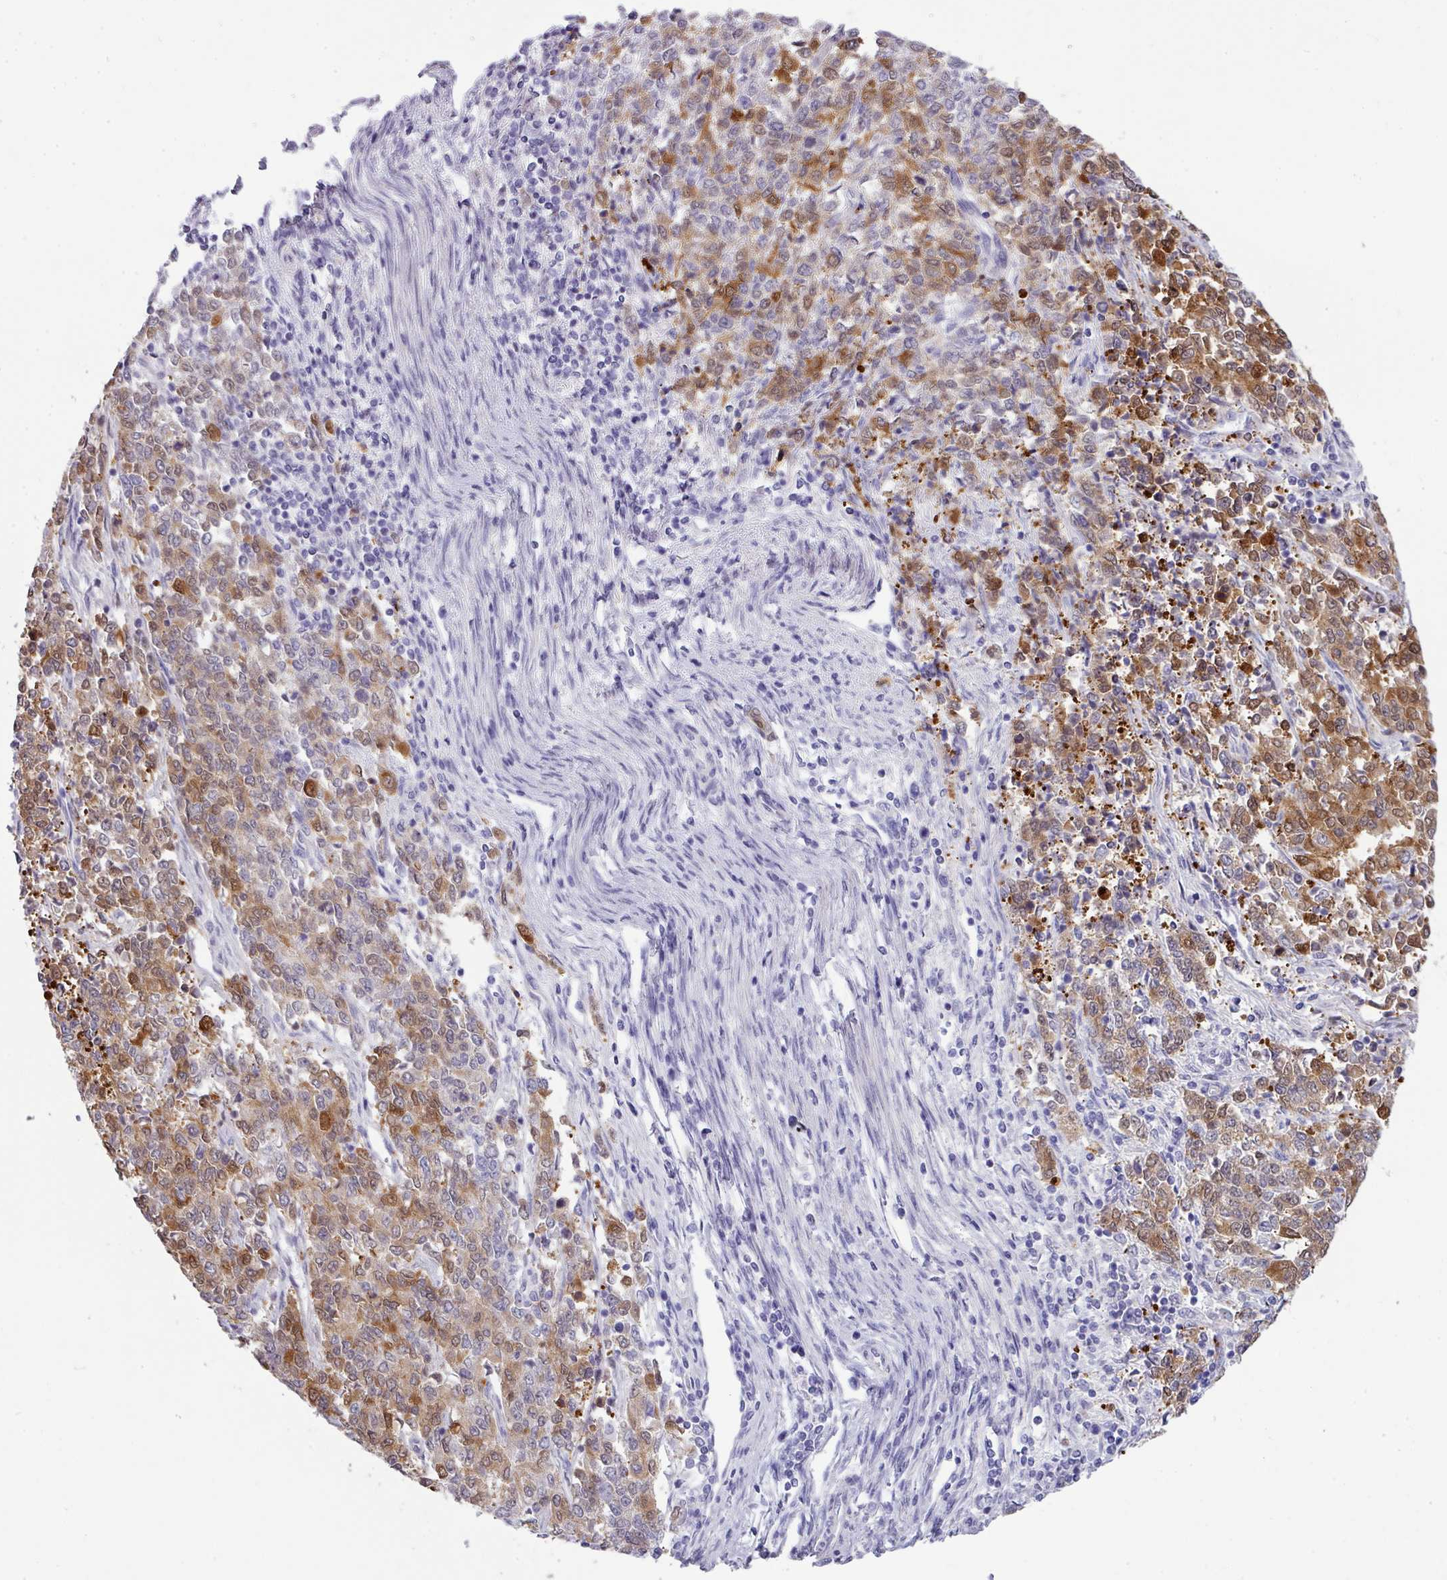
{"staining": {"intensity": "moderate", "quantity": "25%-75%", "location": "cytoplasmic/membranous"}, "tissue": "endometrial cancer", "cell_type": "Tumor cells", "image_type": "cancer", "snomed": [{"axis": "morphology", "description": "Adenocarcinoma, NOS"}, {"axis": "topography", "description": "Endometrium"}], "caption": "An image of endometrial adenocarcinoma stained for a protein displays moderate cytoplasmic/membranous brown staining in tumor cells. The protein of interest is stained brown, and the nuclei are stained in blue (DAB (3,3'-diaminobenzidine) IHC with brightfield microscopy, high magnification).", "gene": "ANKRD13B", "patient": {"sex": "female", "age": 50}}